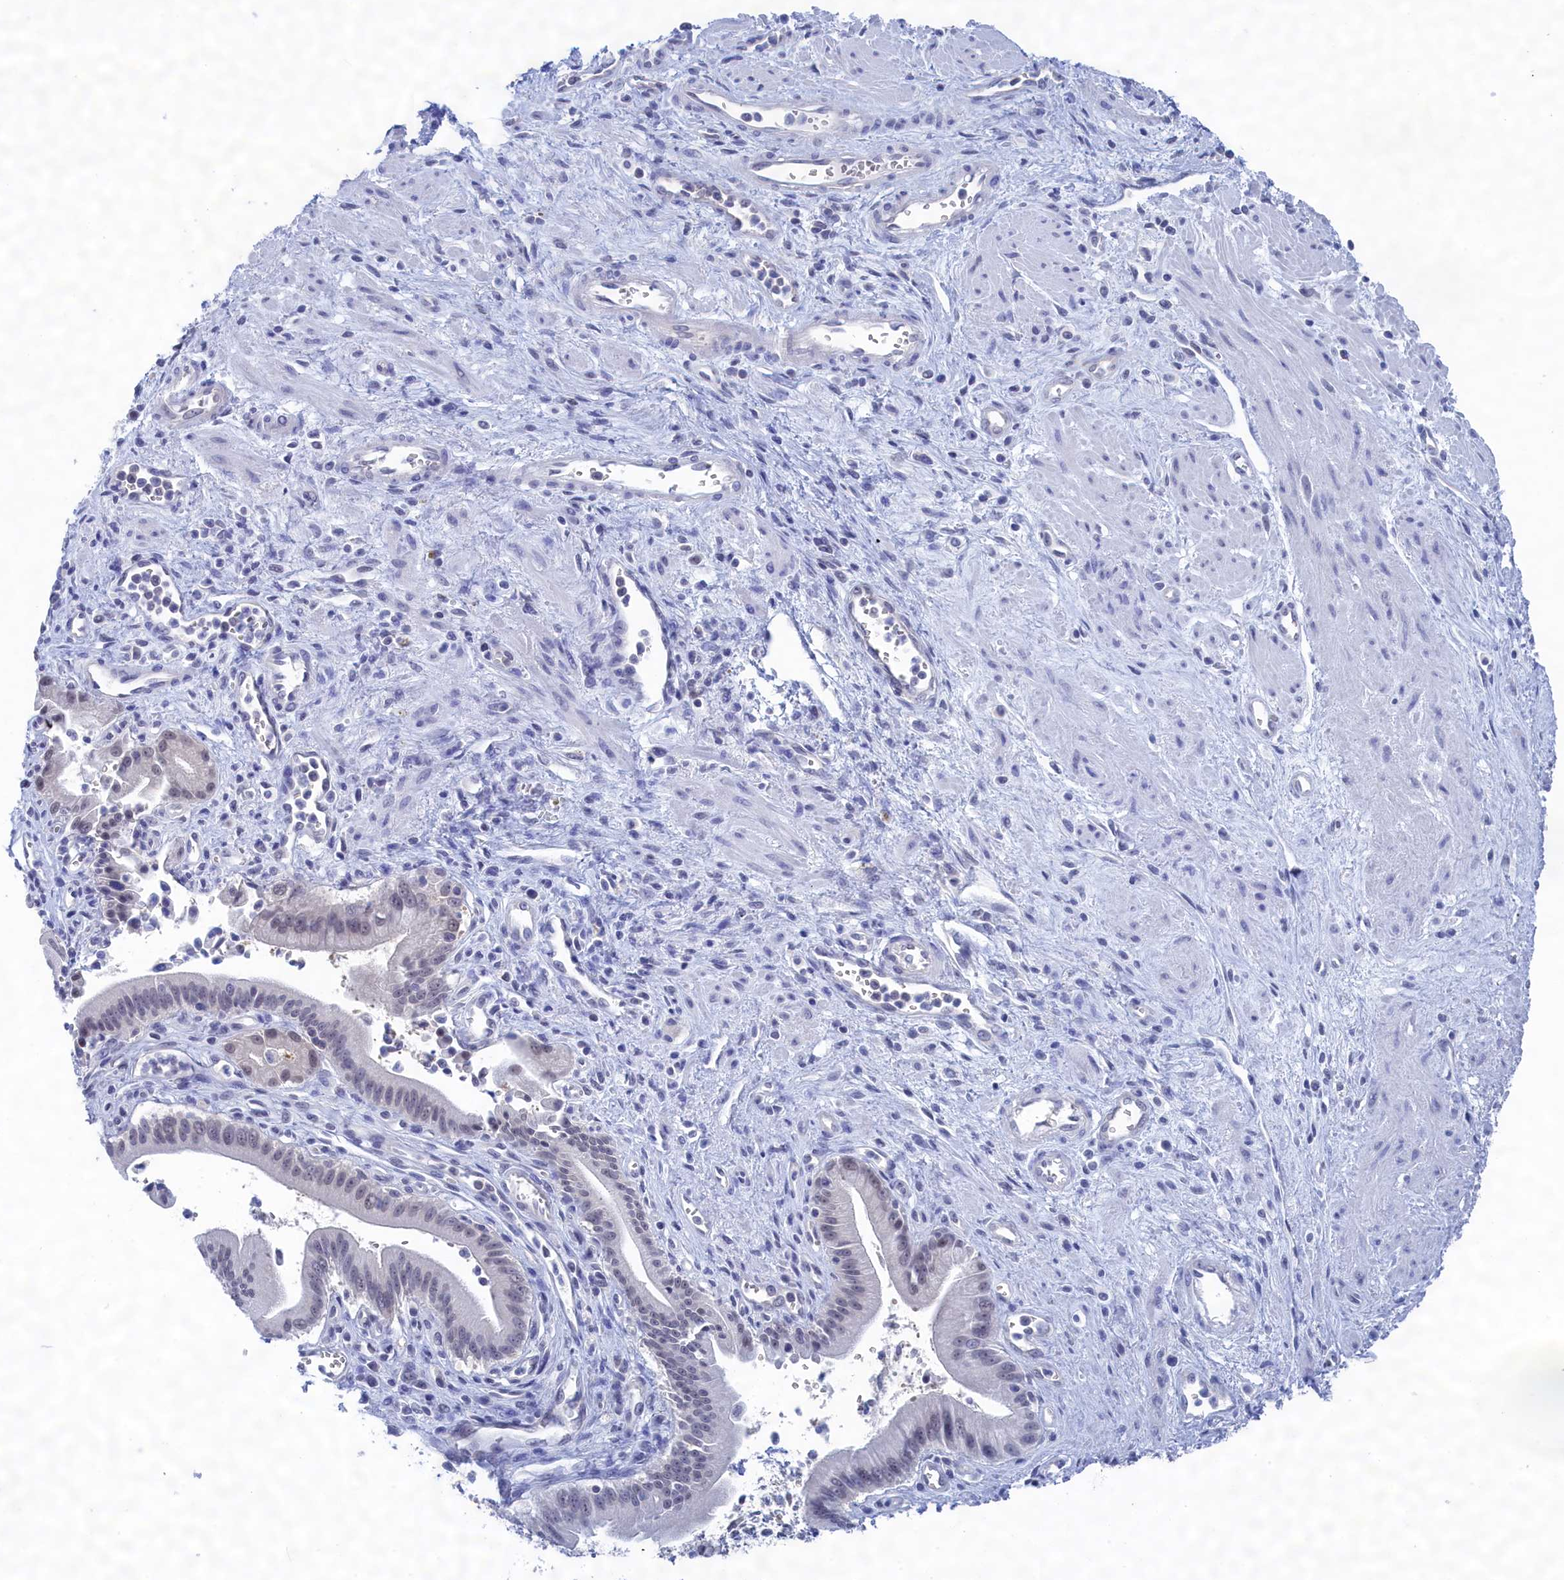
{"staining": {"intensity": "negative", "quantity": "none", "location": "none"}, "tissue": "pancreatic cancer", "cell_type": "Tumor cells", "image_type": "cancer", "snomed": [{"axis": "morphology", "description": "Adenocarcinoma, NOS"}, {"axis": "topography", "description": "Pancreas"}], "caption": "This is an immunohistochemistry (IHC) micrograph of human adenocarcinoma (pancreatic). There is no staining in tumor cells.", "gene": "PGP", "patient": {"sex": "male", "age": 78}}